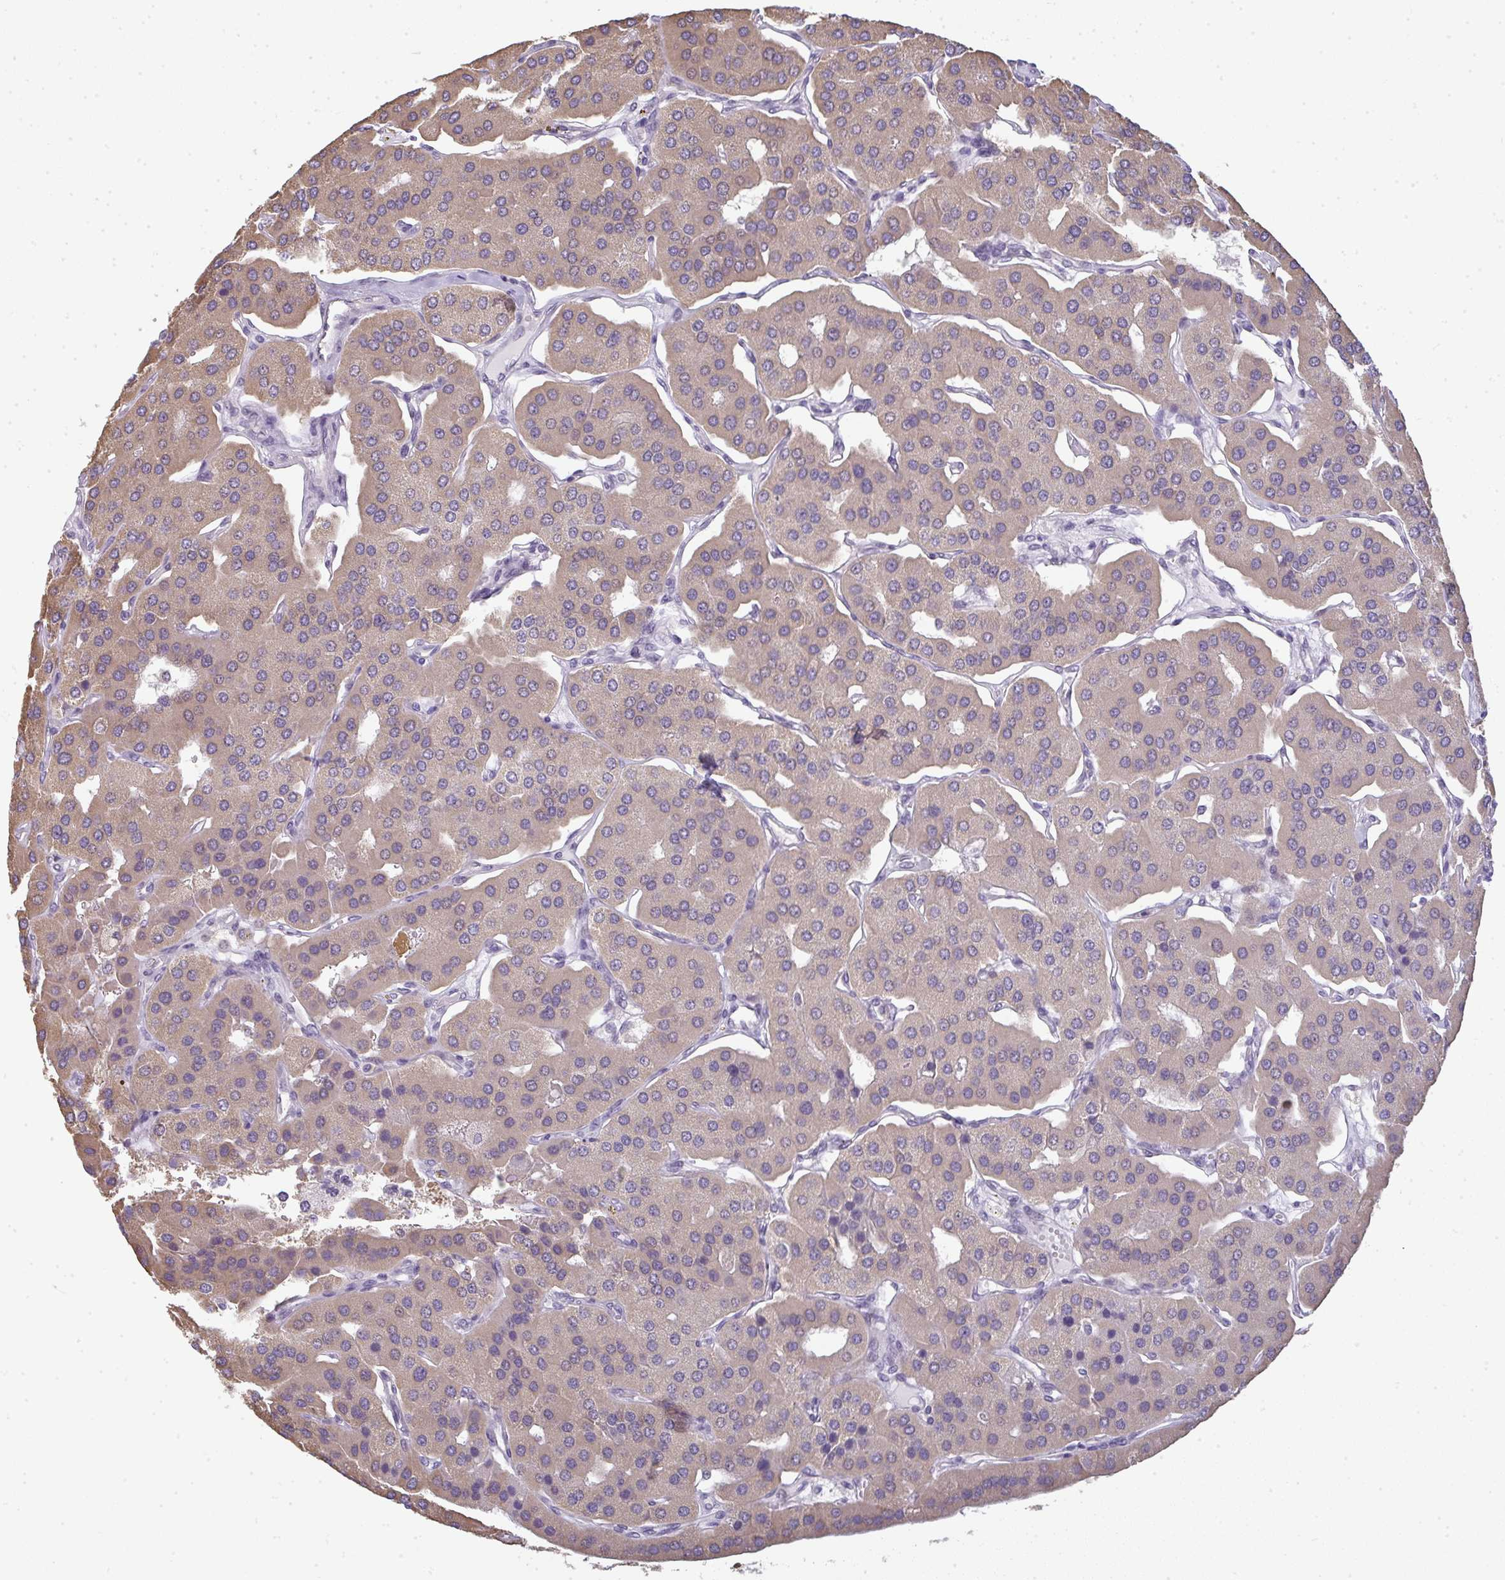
{"staining": {"intensity": "weak", "quantity": "25%-75%", "location": "cytoplasmic/membranous"}, "tissue": "parathyroid gland", "cell_type": "Glandular cells", "image_type": "normal", "snomed": [{"axis": "morphology", "description": "Normal tissue, NOS"}, {"axis": "morphology", "description": "Adenoma, NOS"}, {"axis": "topography", "description": "Parathyroid gland"}], "caption": "Approximately 25%-75% of glandular cells in normal parathyroid gland reveal weak cytoplasmic/membranous protein positivity as visualized by brown immunohistochemical staining.", "gene": "CXCR1", "patient": {"sex": "female", "age": 86}}